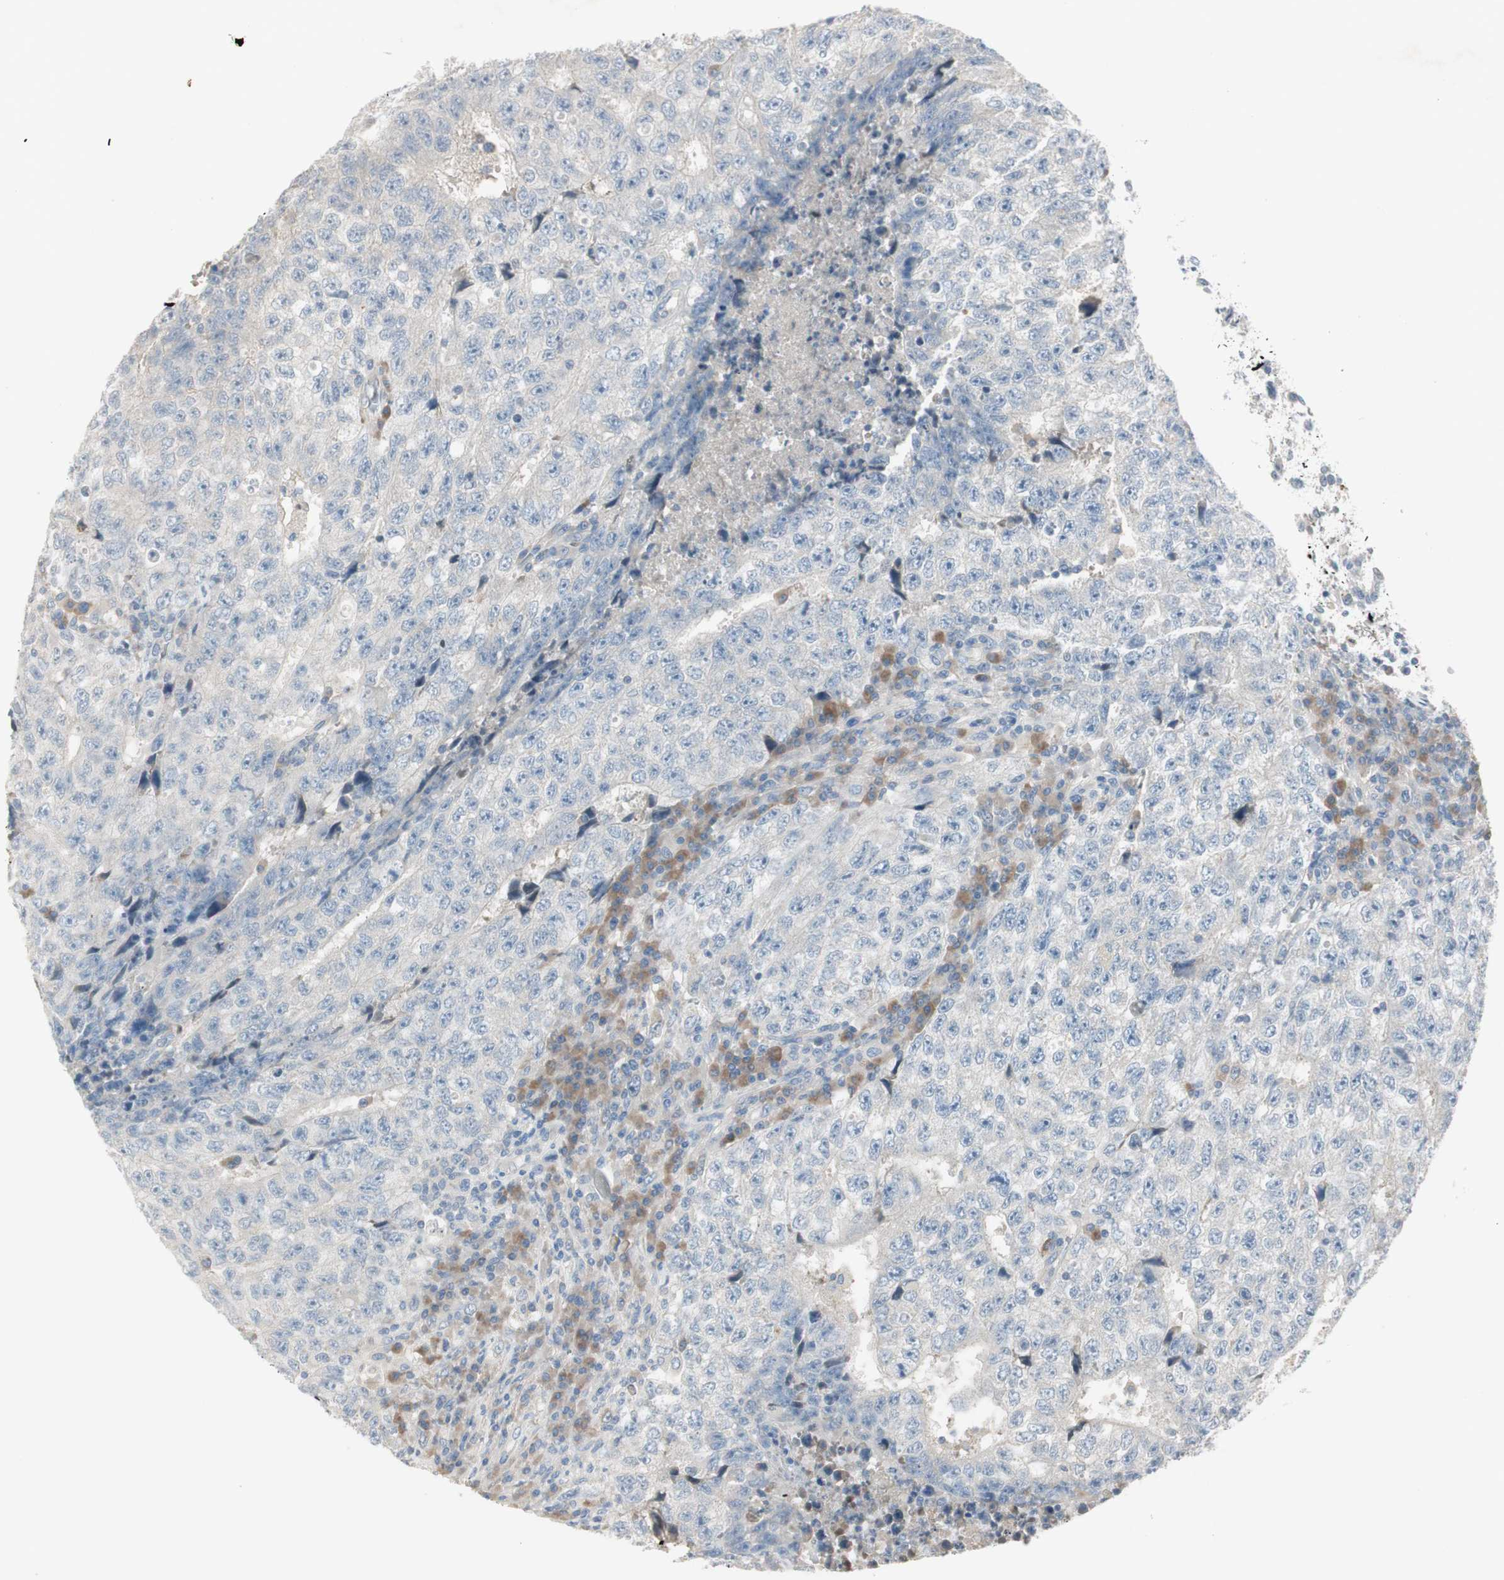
{"staining": {"intensity": "negative", "quantity": "none", "location": "none"}, "tissue": "testis cancer", "cell_type": "Tumor cells", "image_type": "cancer", "snomed": [{"axis": "morphology", "description": "Necrosis, NOS"}, {"axis": "morphology", "description": "Carcinoma, Embryonal, NOS"}, {"axis": "topography", "description": "Testis"}], "caption": "A histopathology image of testis cancer stained for a protein displays no brown staining in tumor cells.", "gene": "MAPRE3", "patient": {"sex": "male", "age": 19}}